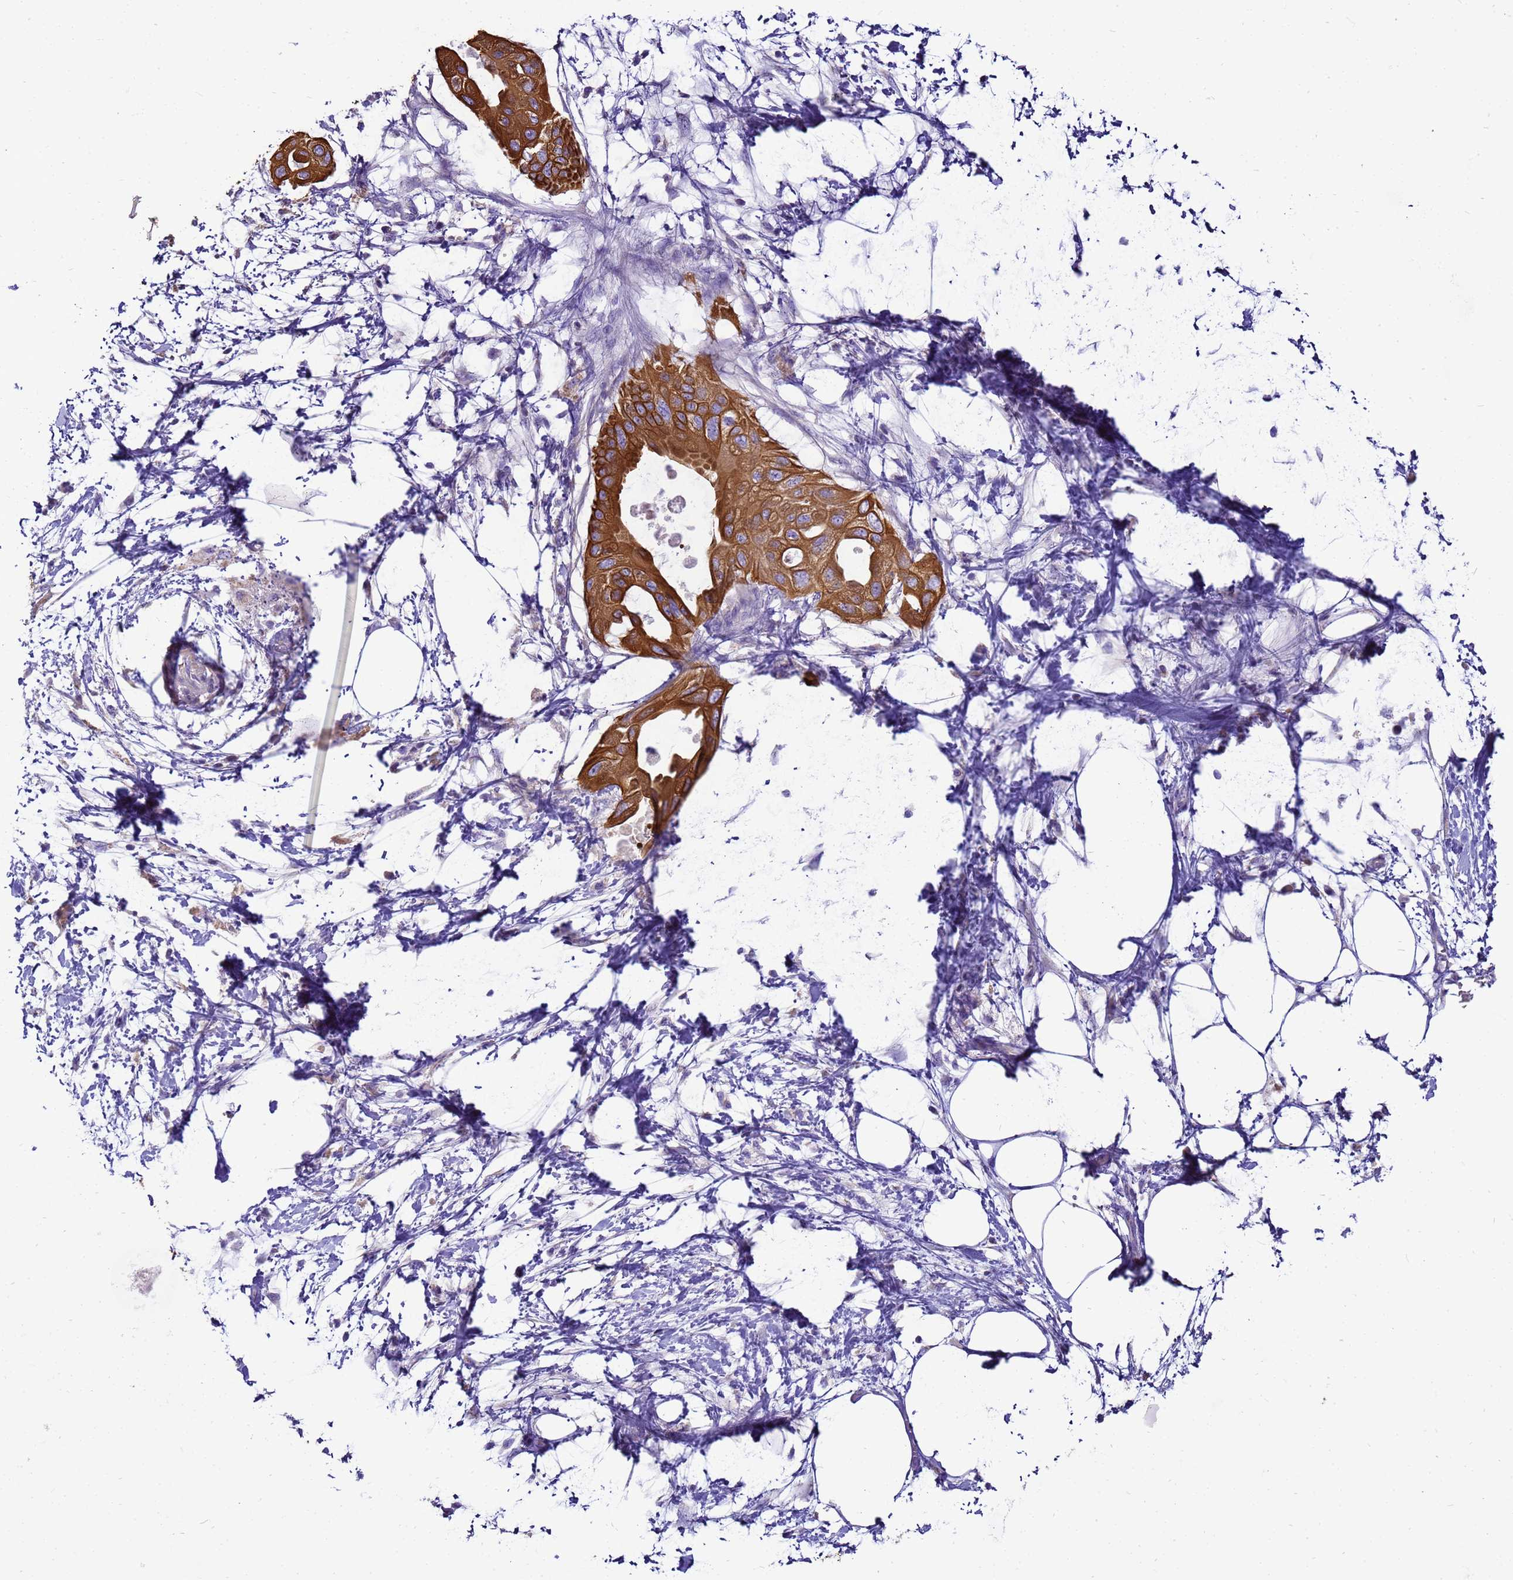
{"staining": {"intensity": "strong", "quantity": ">75%", "location": "cytoplasmic/membranous"}, "tissue": "pancreatic cancer", "cell_type": "Tumor cells", "image_type": "cancer", "snomed": [{"axis": "morphology", "description": "Adenocarcinoma, NOS"}, {"axis": "topography", "description": "Pancreas"}], "caption": "Brown immunohistochemical staining in human pancreatic adenocarcinoma displays strong cytoplasmic/membranous expression in about >75% of tumor cells.", "gene": "PIEZO2", "patient": {"sex": "male", "age": 68}}